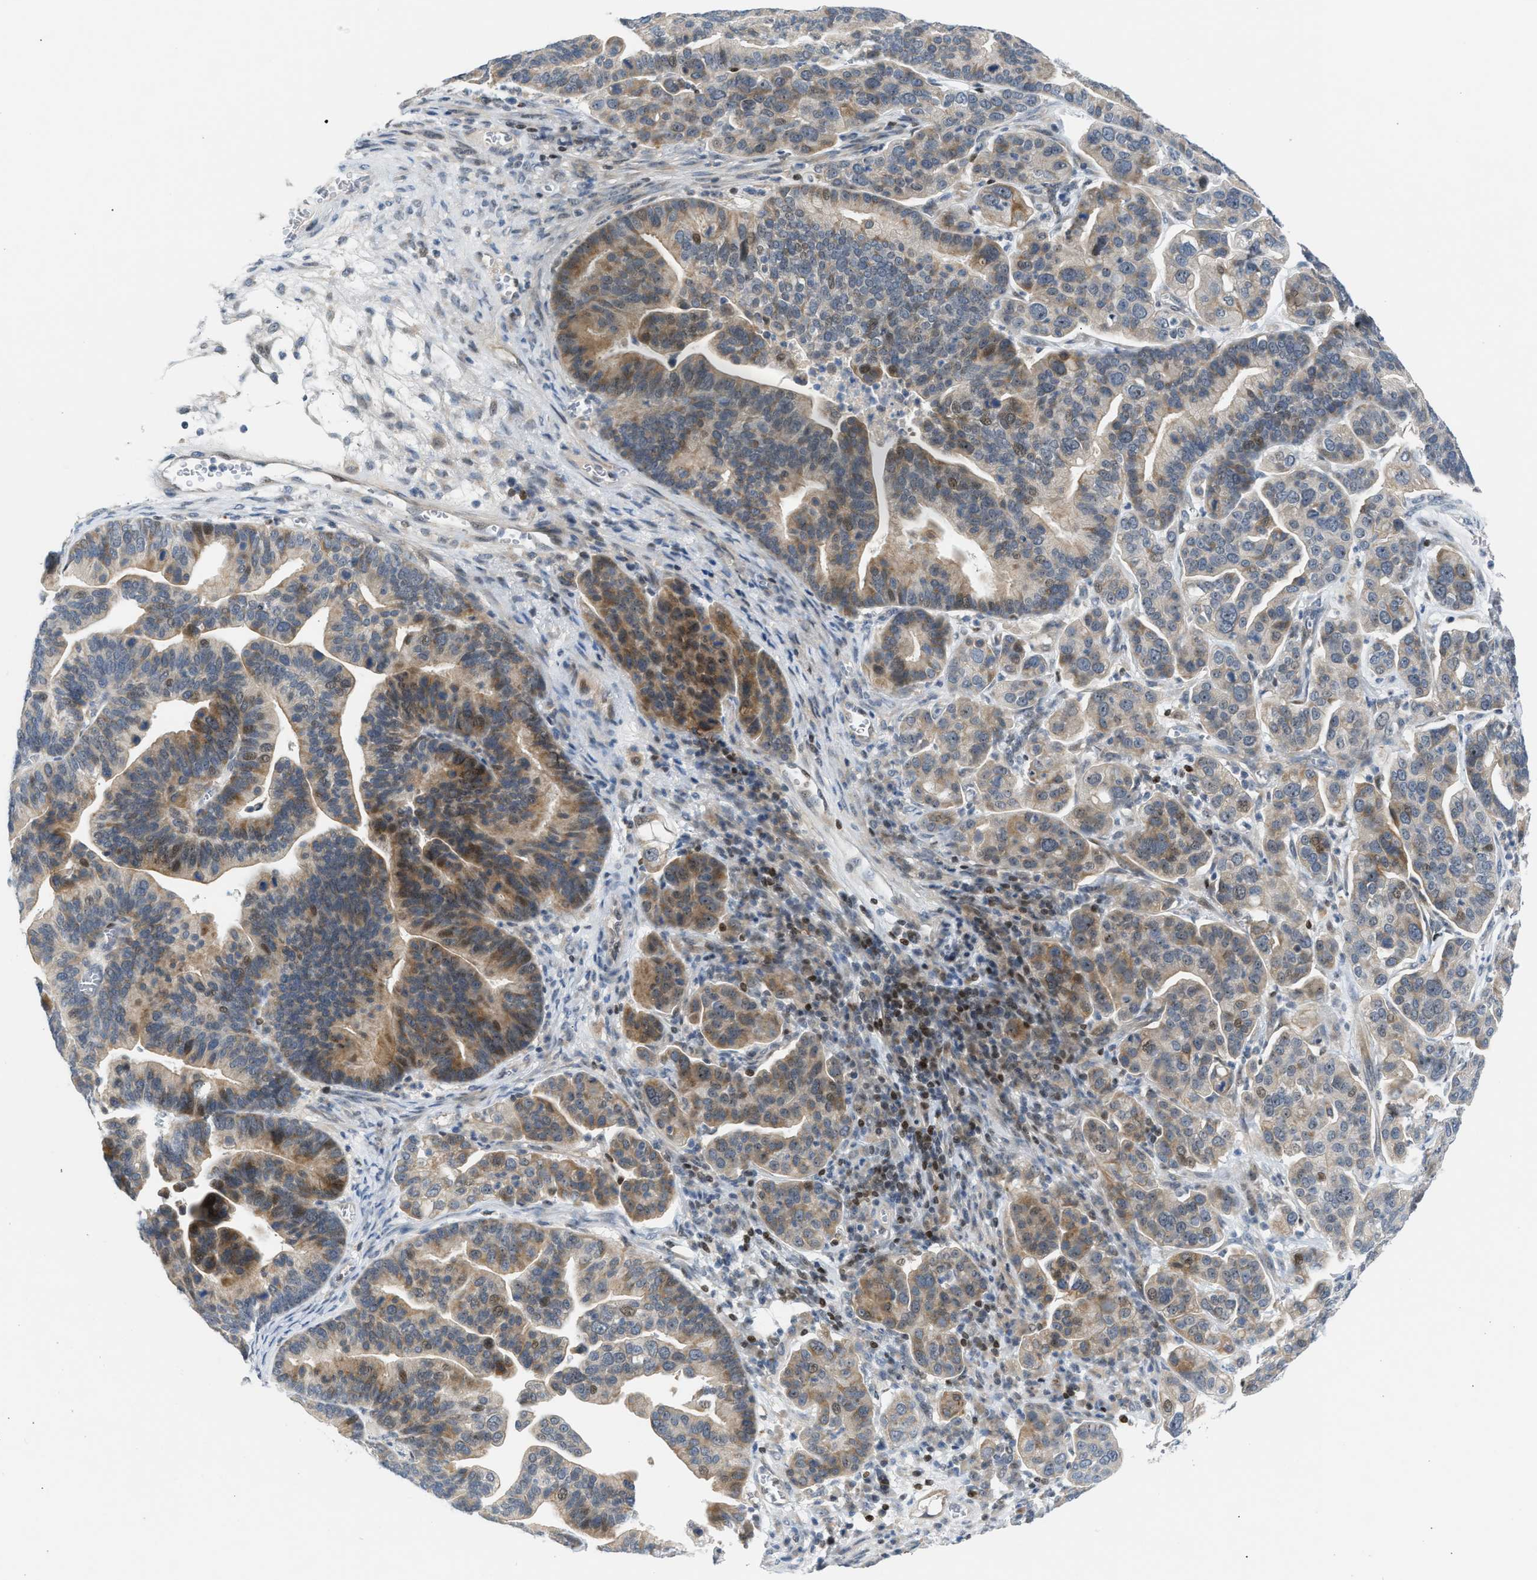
{"staining": {"intensity": "moderate", "quantity": ">75%", "location": "cytoplasmic/membranous"}, "tissue": "ovarian cancer", "cell_type": "Tumor cells", "image_type": "cancer", "snomed": [{"axis": "morphology", "description": "Cystadenocarcinoma, serous, NOS"}, {"axis": "topography", "description": "Ovary"}], "caption": "Immunohistochemical staining of ovarian serous cystadenocarcinoma reveals moderate cytoplasmic/membranous protein positivity in approximately >75% of tumor cells.", "gene": "NPS", "patient": {"sex": "female", "age": 56}}